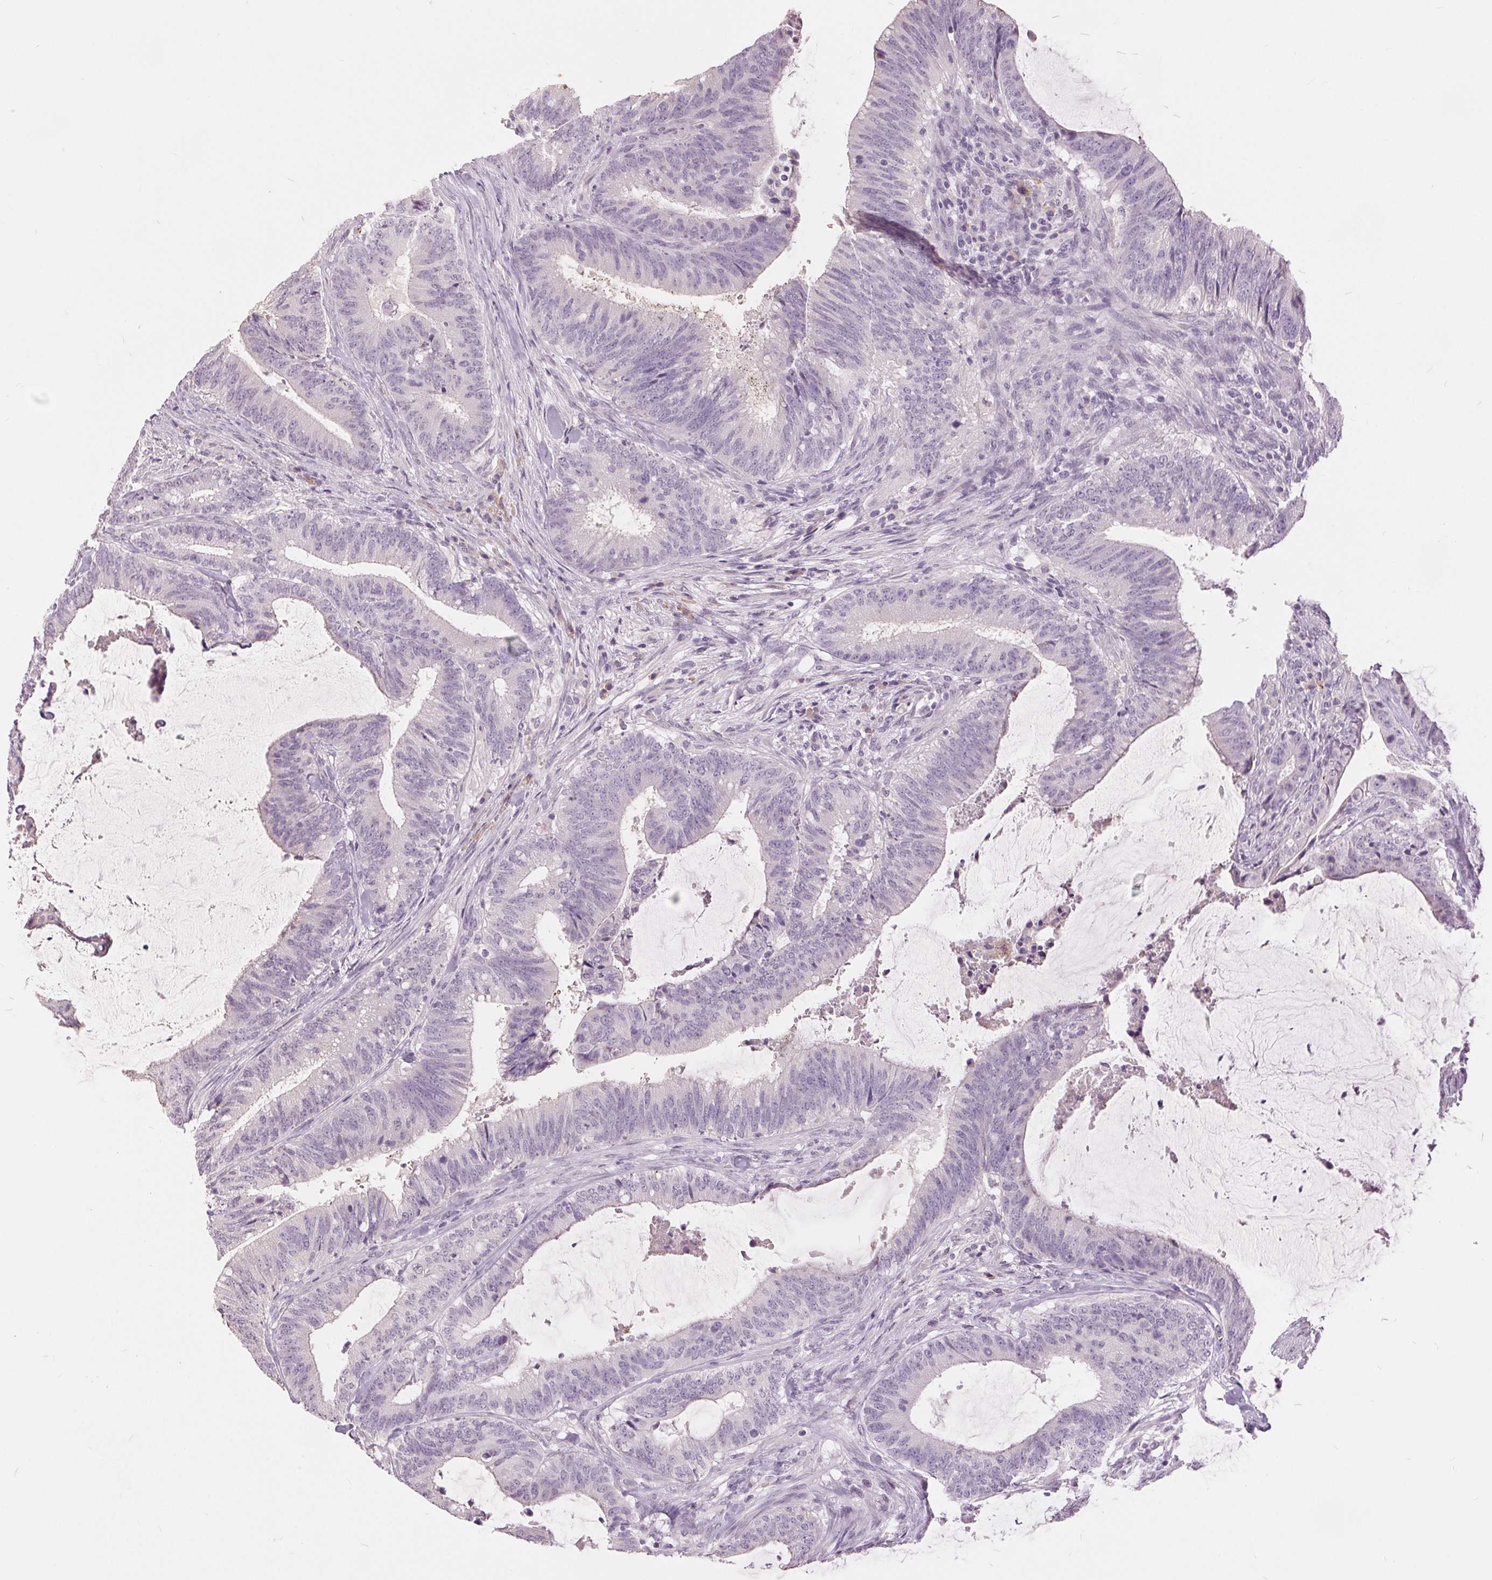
{"staining": {"intensity": "negative", "quantity": "none", "location": "none"}, "tissue": "colorectal cancer", "cell_type": "Tumor cells", "image_type": "cancer", "snomed": [{"axis": "morphology", "description": "Adenocarcinoma, NOS"}, {"axis": "topography", "description": "Colon"}], "caption": "A histopathology image of adenocarcinoma (colorectal) stained for a protein exhibits no brown staining in tumor cells. (Brightfield microscopy of DAB immunohistochemistry at high magnification).", "gene": "DSG3", "patient": {"sex": "female", "age": 43}}